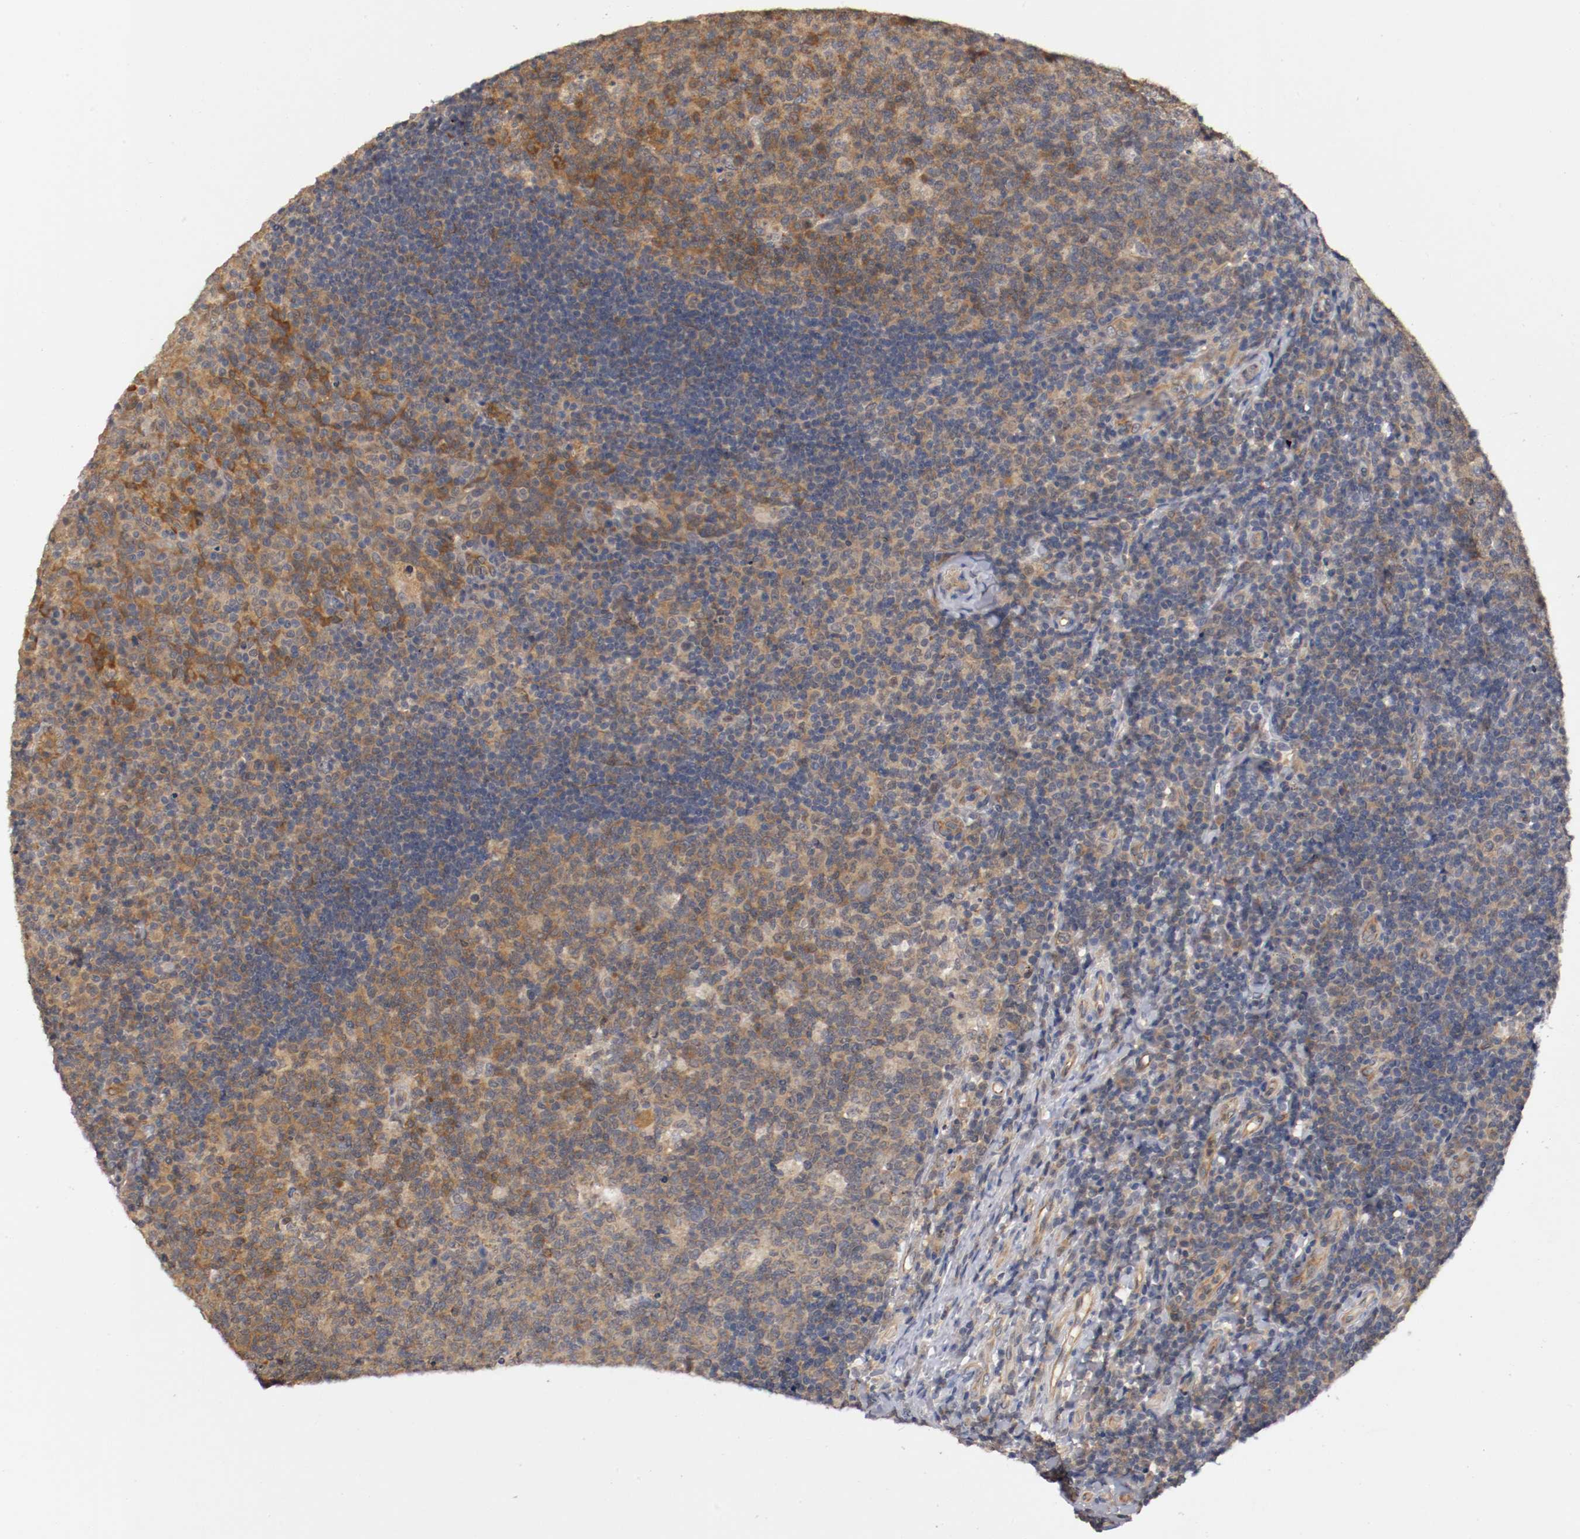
{"staining": {"intensity": "moderate", "quantity": "25%-75%", "location": "cytoplasmic/membranous"}, "tissue": "tonsil", "cell_type": "Germinal center cells", "image_type": "normal", "snomed": [{"axis": "morphology", "description": "Normal tissue, NOS"}, {"axis": "topography", "description": "Tonsil"}], "caption": "Immunohistochemical staining of unremarkable tonsil shows moderate cytoplasmic/membranous protein staining in approximately 25%-75% of germinal center cells.", "gene": "RBM23", "patient": {"sex": "male", "age": 17}}